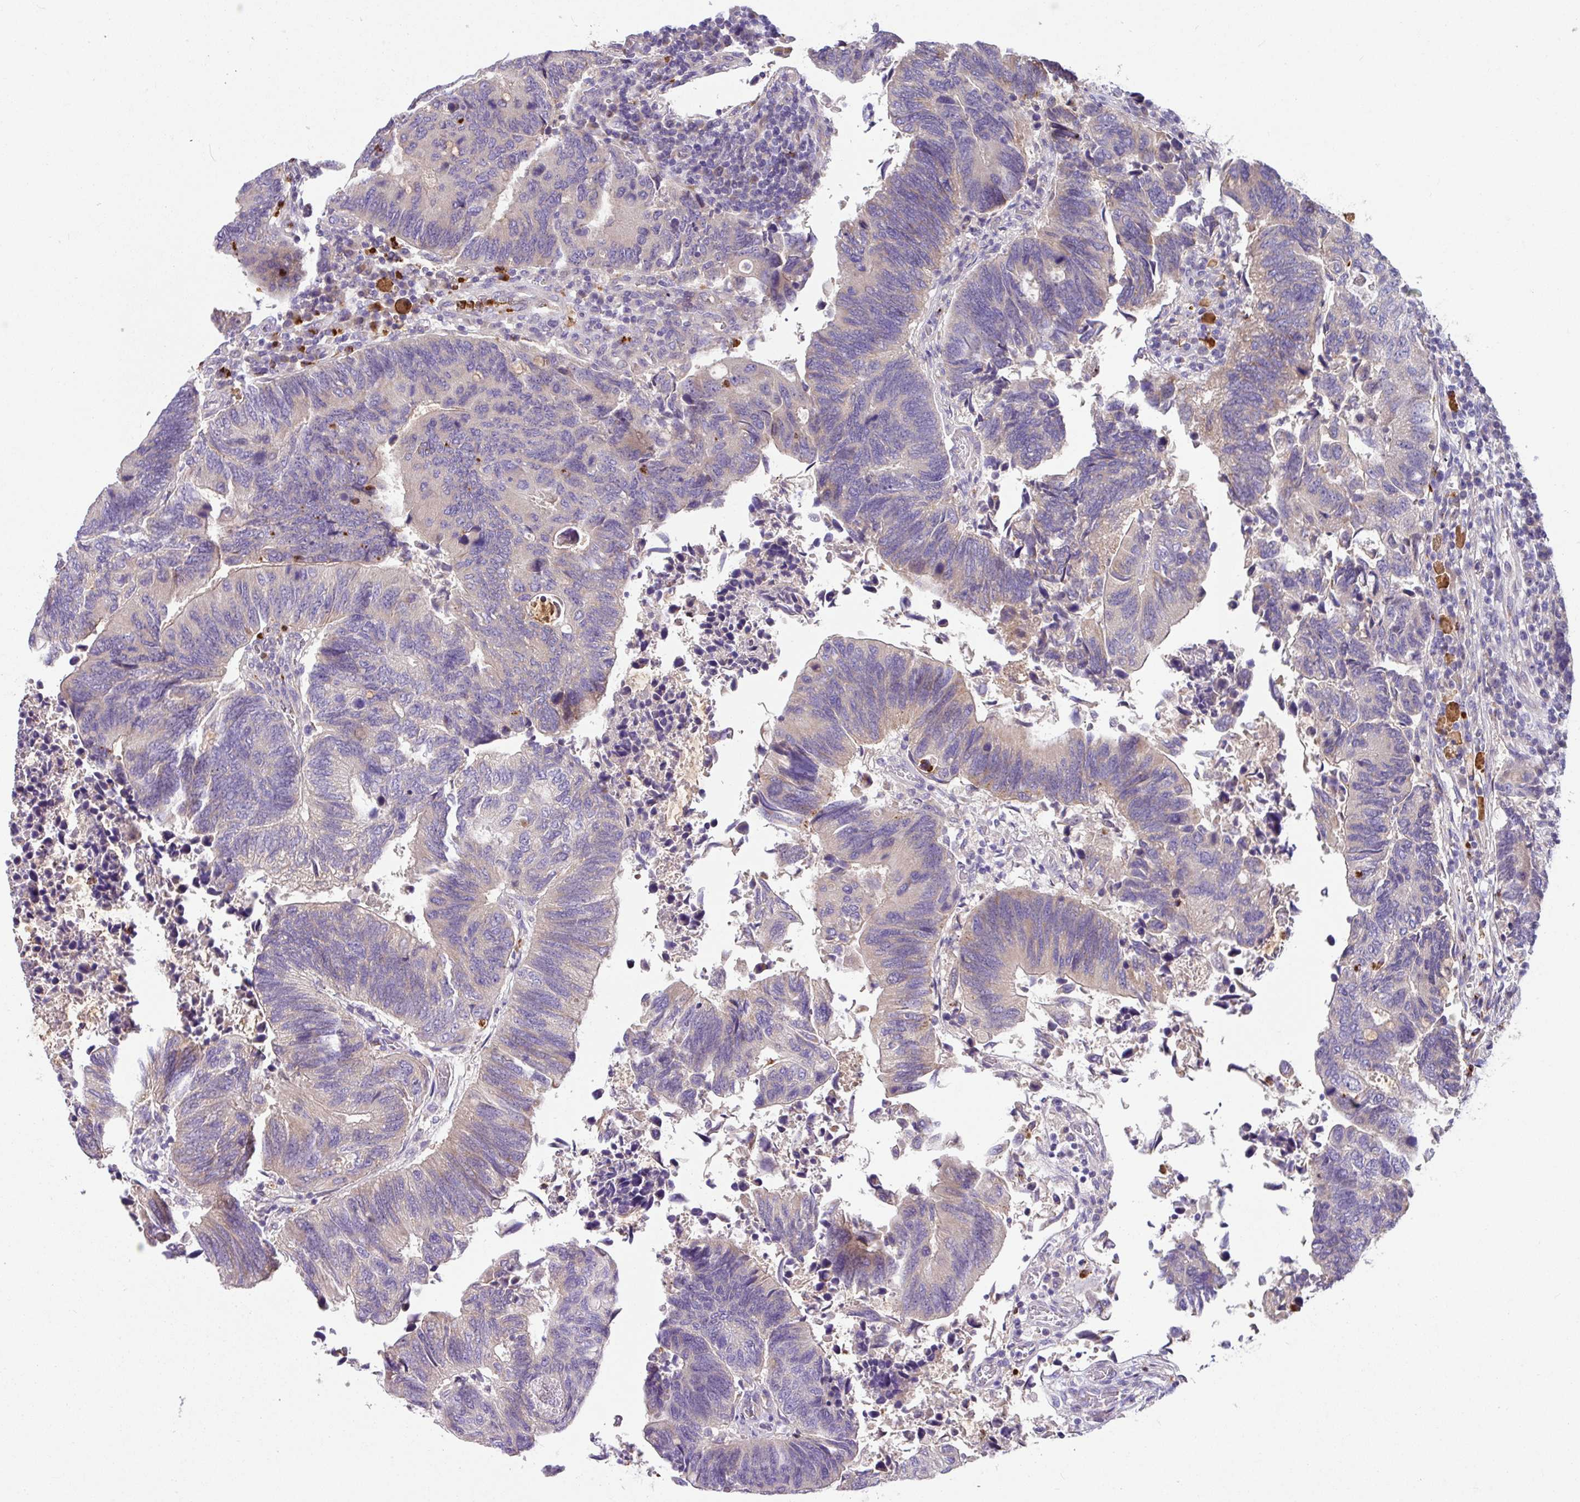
{"staining": {"intensity": "weak", "quantity": "<25%", "location": "cytoplasmic/membranous"}, "tissue": "colorectal cancer", "cell_type": "Tumor cells", "image_type": "cancer", "snomed": [{"axis": "morphology", "description": "Adenocarcinoma, NOS"}, {"axis": "topography", "description": "Colon"}], "caption": "This micrograph is of colorectal cancer (adenocarcinoma) stained with immunohistochemistry (IHC) to label a protein in brown with the nuclei are counter-stained blue. There is no positivity in tumor cells. The staining is performed using DAB (3,3'-diaminobenzidine) brown chromogen with nuclei counter-stained in using hematoxylin.", "gene": "CRISP3", "patient": {"sex": "male", "age": 87}}